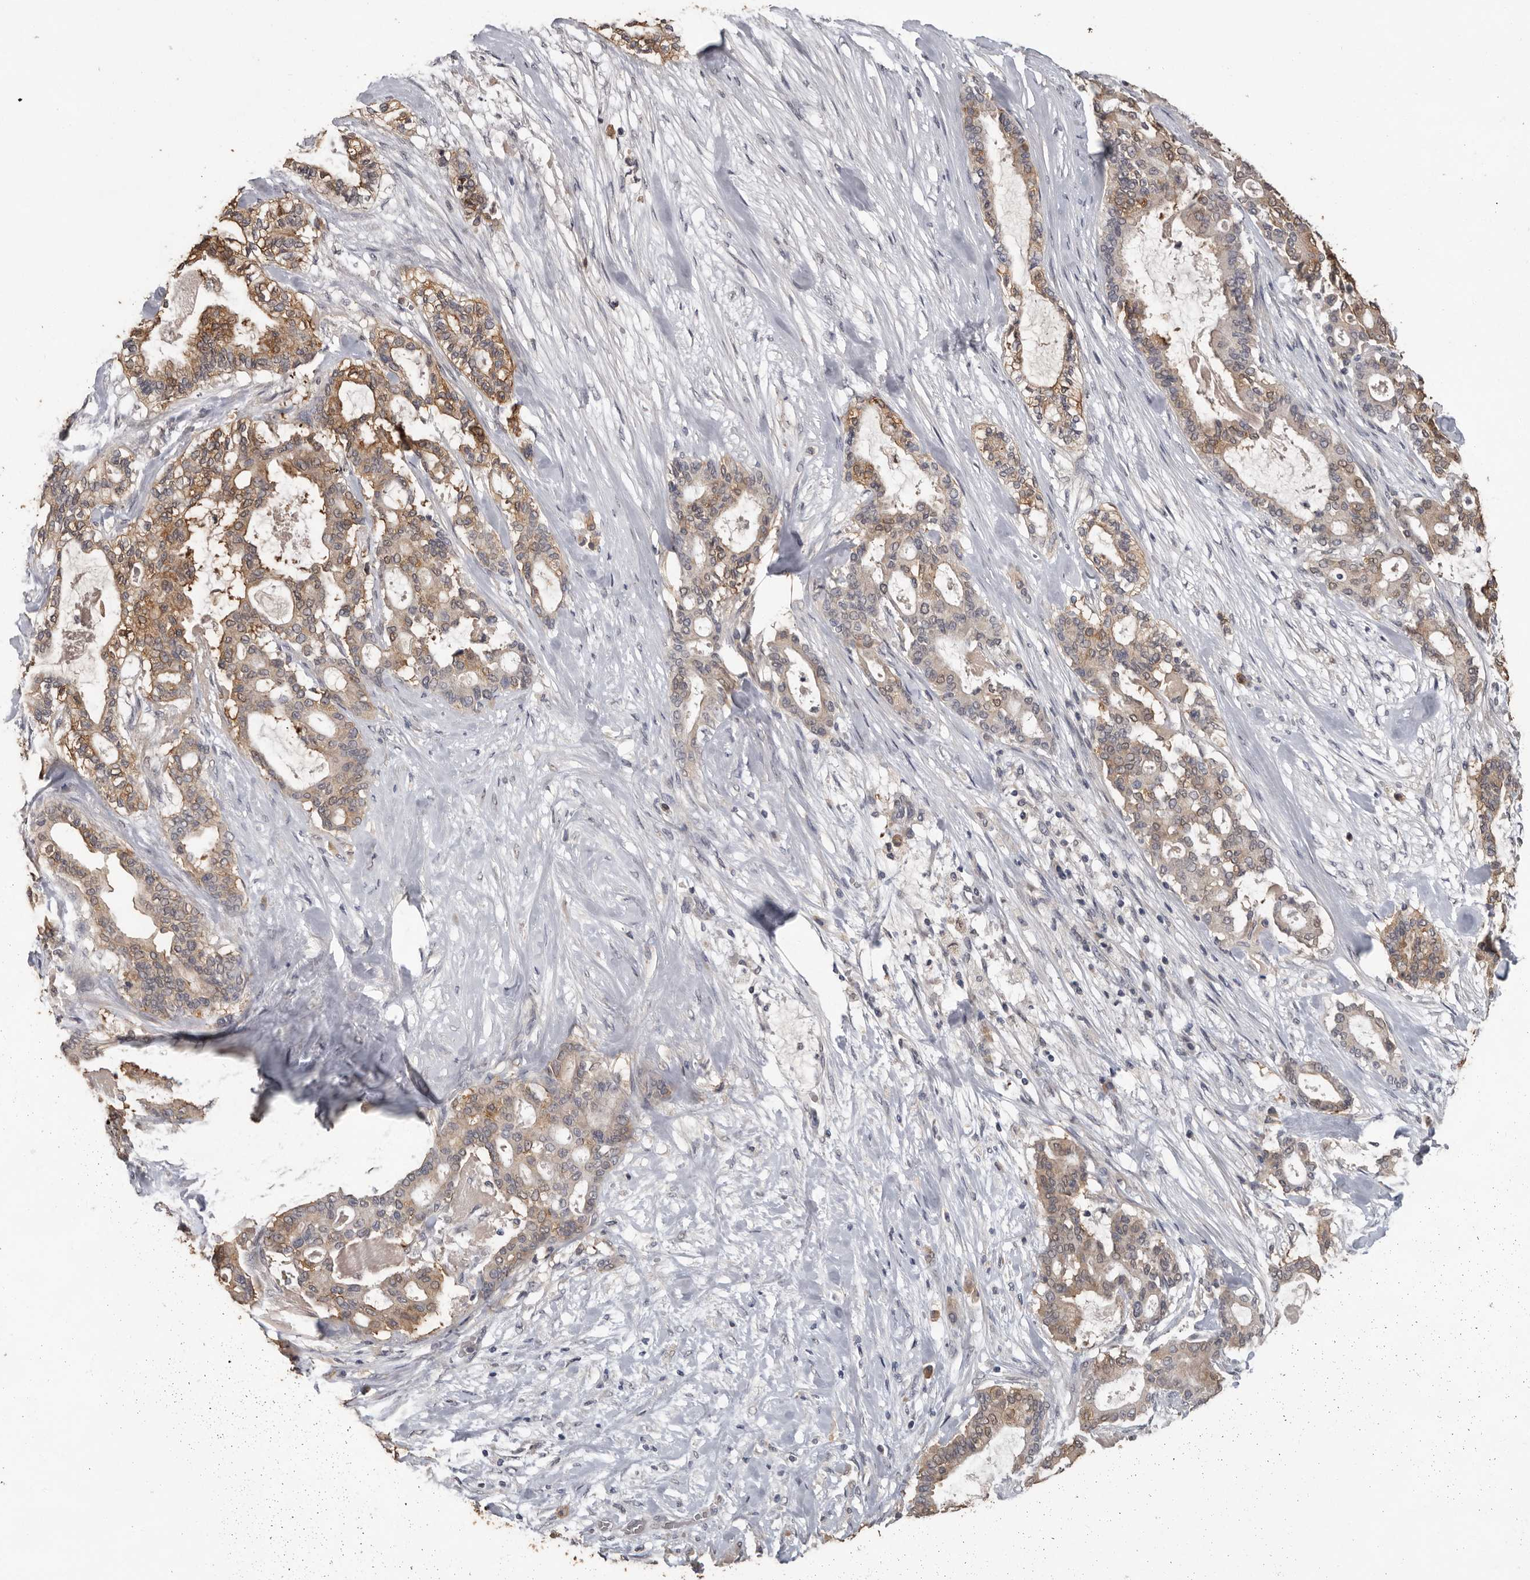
{"staining": {"intensity": "moderate", "quantity": "<25%", "location": "cytoplasmic/membranous"}, "tissue": "pancreatic cancer", "cell_type": "Tumor cells", "image_type": "cancer", "snomed": [{"axis": "morphology", "description": "Adenocarcinoma, NOS"}, {"axis": "topography", "description": "Pancreas"}], "caption": "Brown immunohistochemical staining in human pancreatic cancer exhibits moderate cytoplasmic/membranous positivity in about <25% of tumor cells. The staining is performed using DAB (3,3'-diaminobenzidine) brown chromogen to label protein expression. The nuclei are counter-stained blue using hematoxylin.", "gene": "MTF1", "patient": {"sex": "male", "age": 63}}